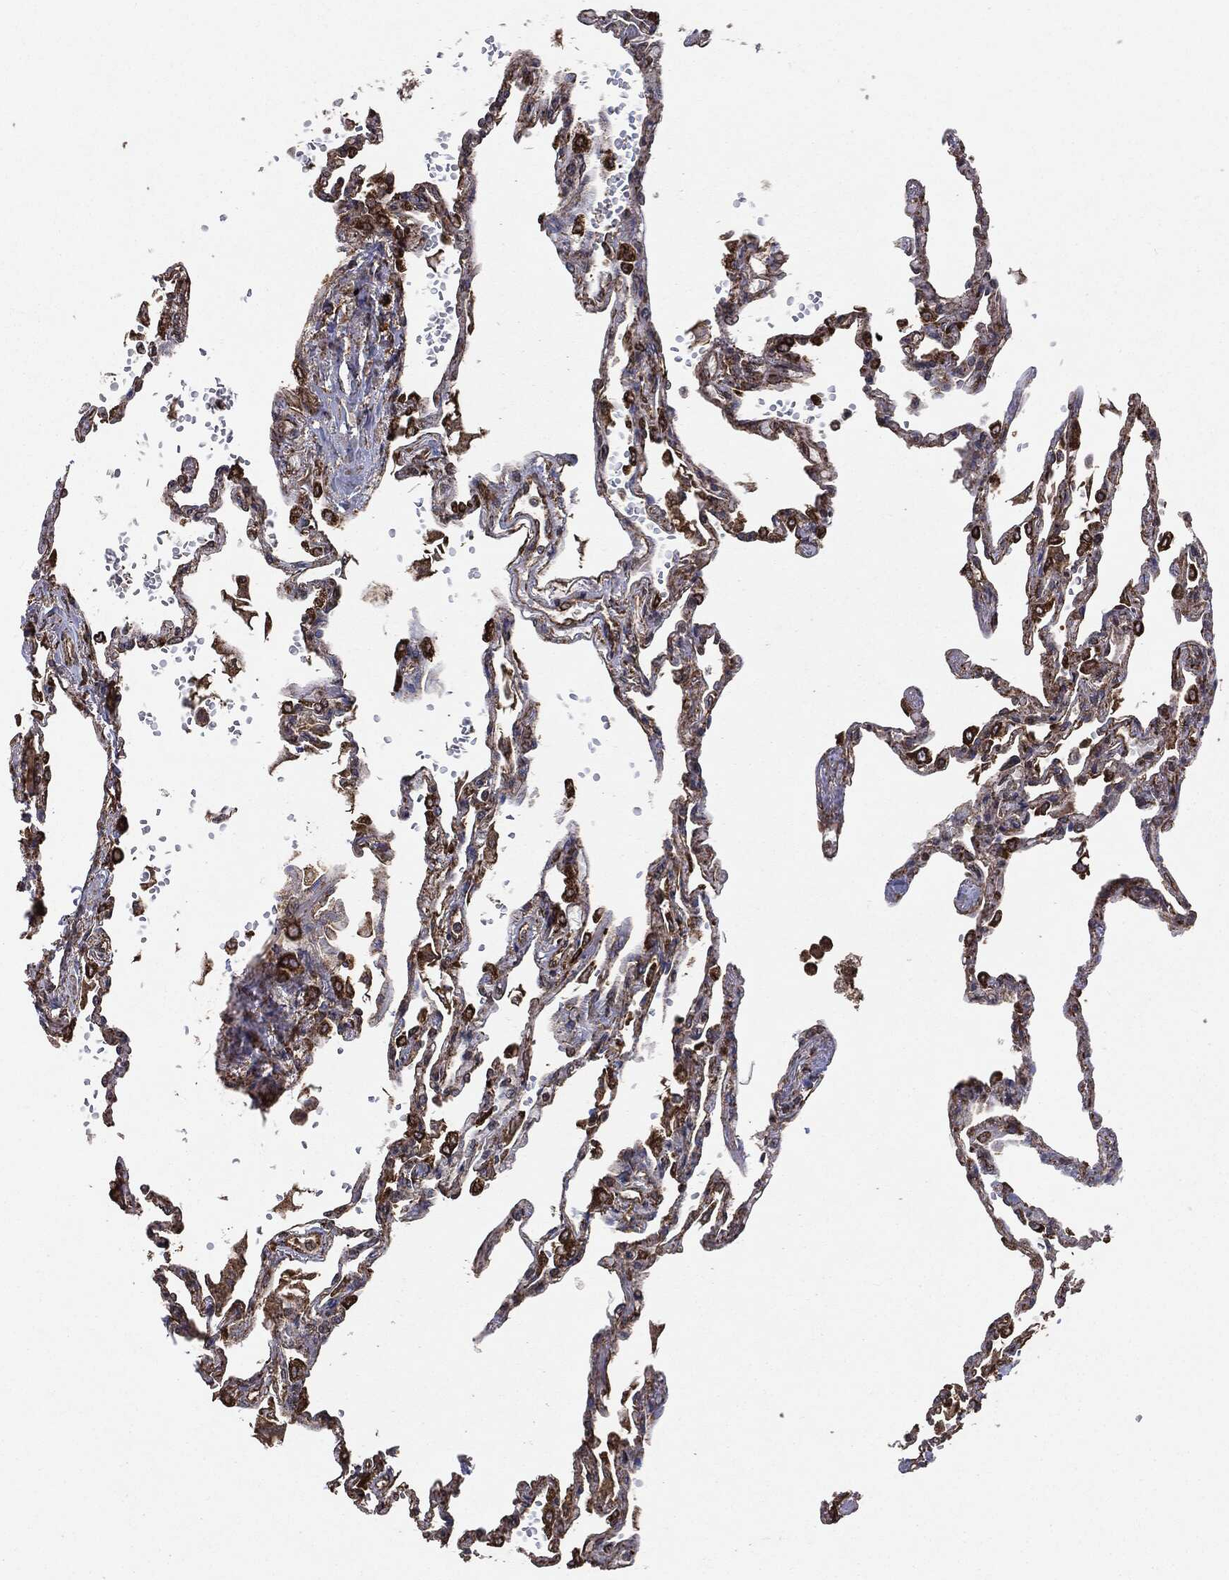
{"staining": {"intensity": "moderate", "quantity": "25%-75%", "location": "cytoplasmic/membranous"}, "tissue": "lung", "cell_type": "Alveolar cells", "image_type": "normal", "snomed": [{"axis": "morphology", "description": "Normal tissue, NOS"}, {"axis": "topography", "description": "Lung"}], "caption": "Normal lung exhibits moderate cytoplasmic/membranous staining in about 25%-75% of alveolar cells, visualized by immunohistochemistry. The protein of interest is stained brown, and the nuclei are stained in blue (DAB IHC with brightfield microscopy, high magnification).", "gene": "MTOR", "patient": {"sex": "male", "age": 78}}